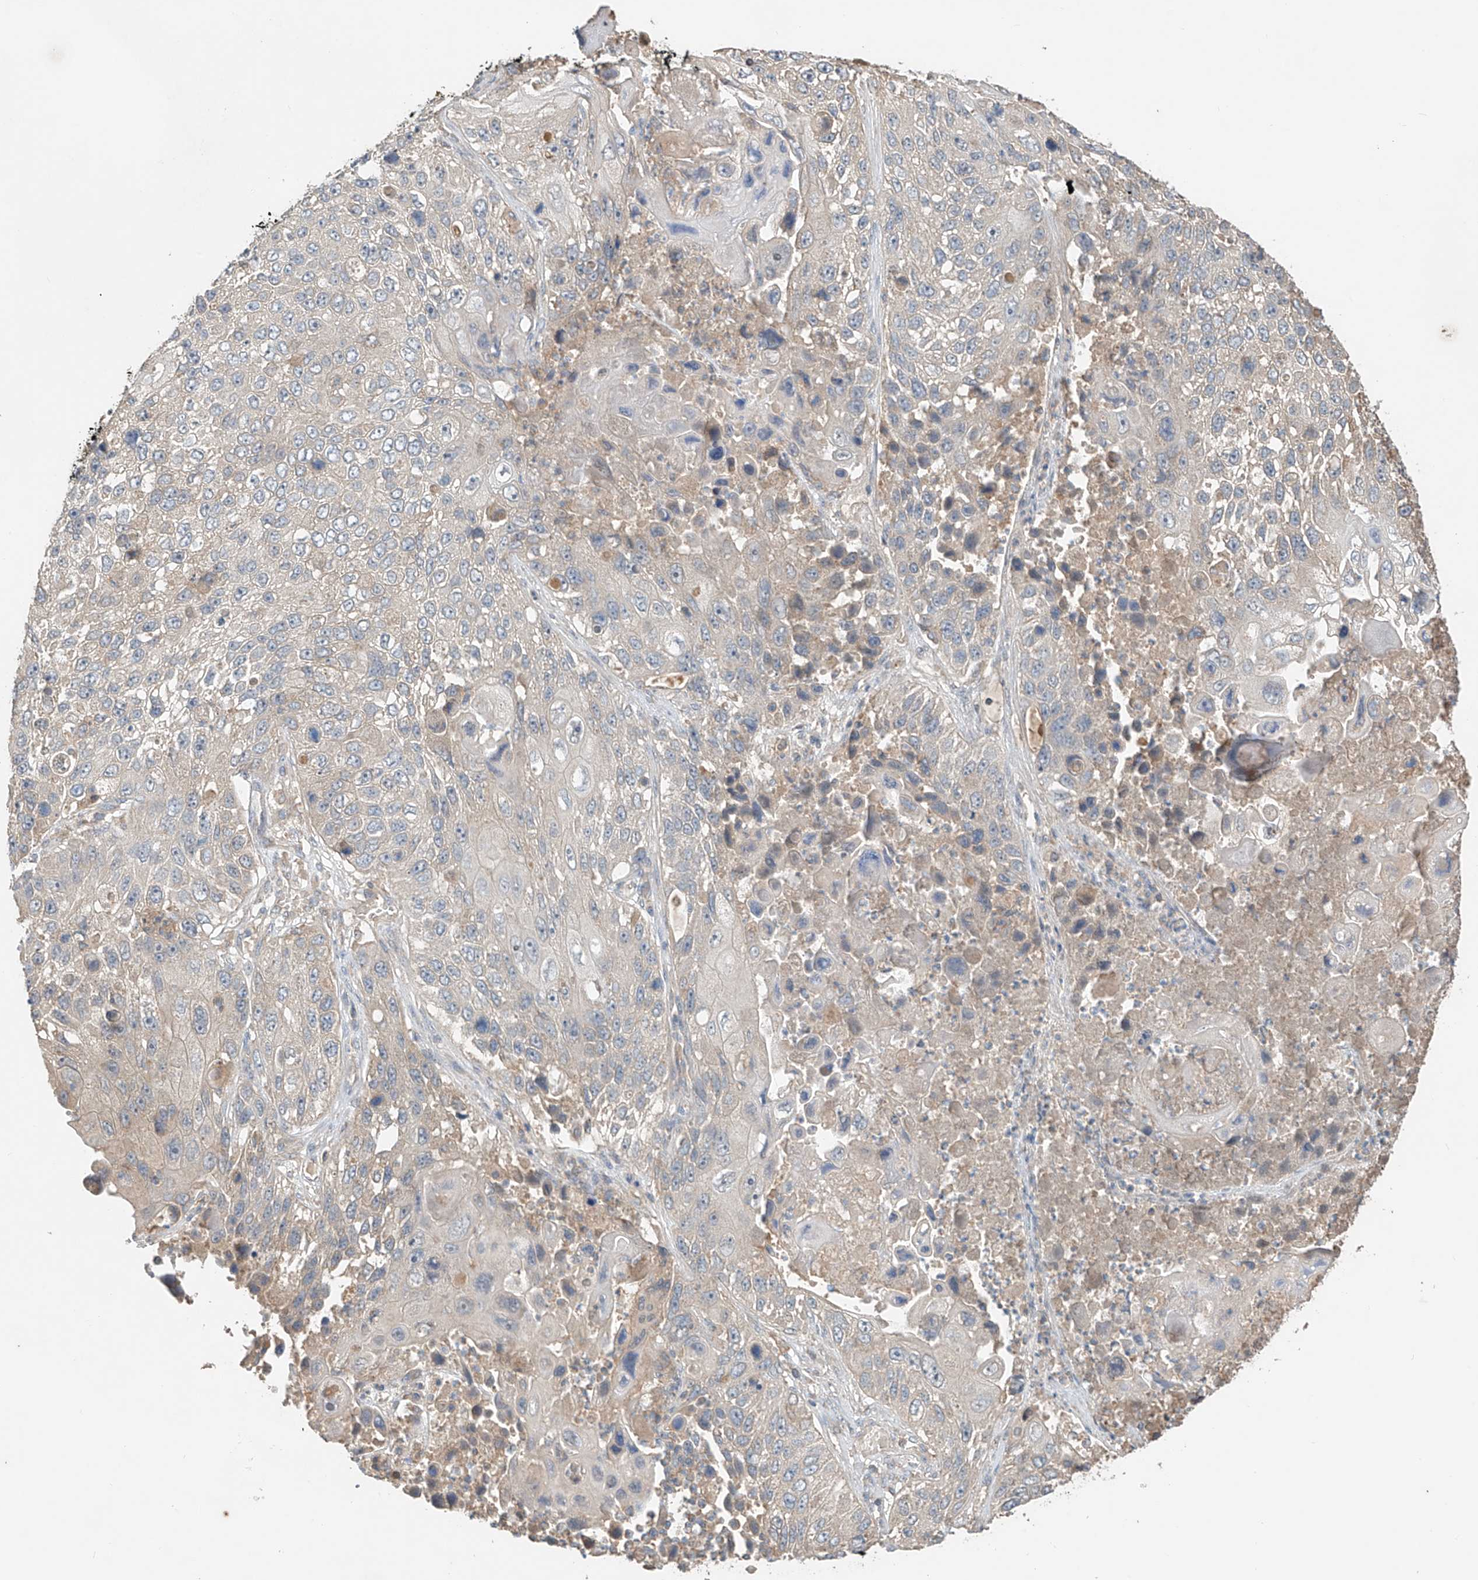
{"staining": {"intensity": "weak", "quantity": "<25%", "location": "cytoplasmic/membranous"}, "tissue": "lung cancer", "cell_type": "Tumor cells", "image_type": "cancer", "snomed": [{"axis": "morphology", "description": "Squamous cell carcinoma, NOS"}, {"axis": "topography", "description": "Lung"}], "caption": "Histopathology image shows no protein positivity in tumor cells of lung cancer (squamous cell carcinoma) tissue. The staining is performed using DAB brown chromogen with nuclei counter-stained in using hematoxylin.", "gene": "GNB1L", "patient": {"sex": "male", "age": 61}}